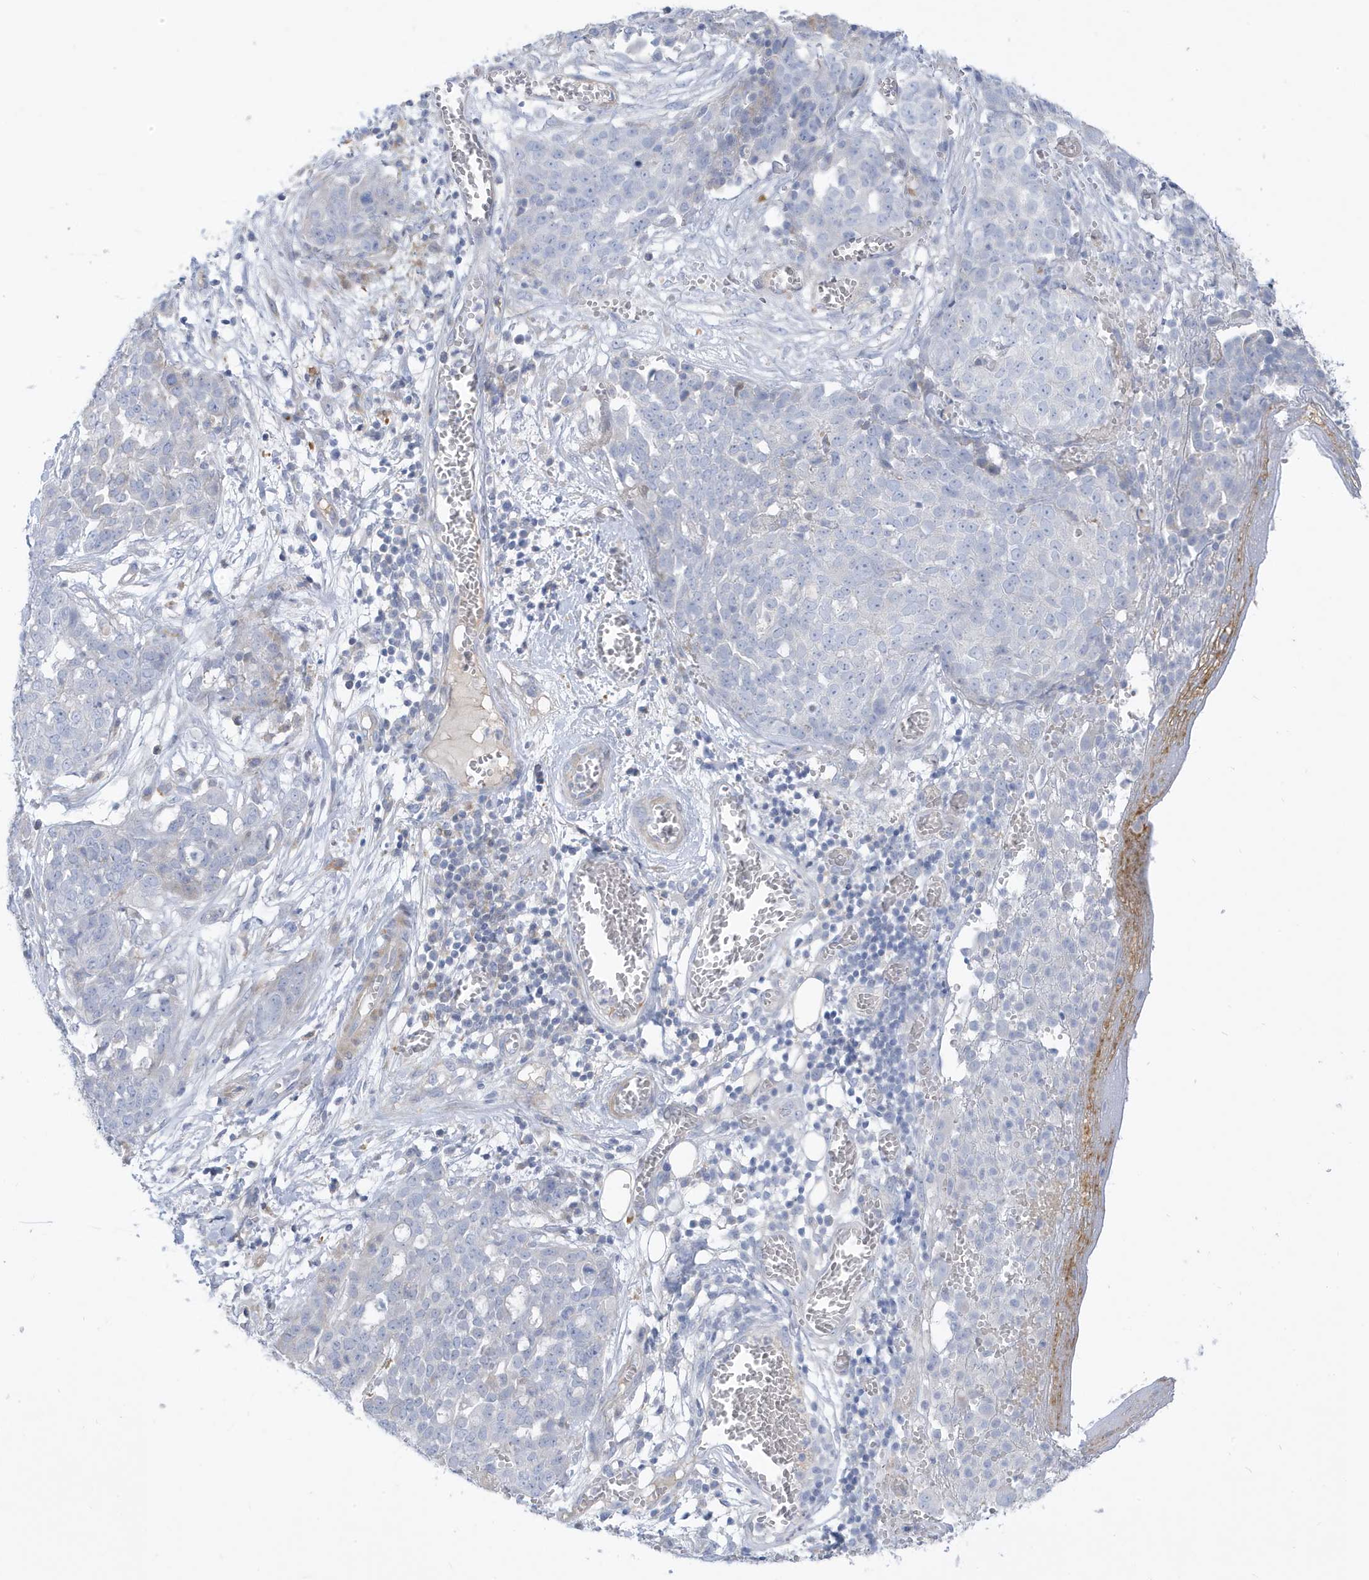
{"staining": {"intensity": "negative", "quantity": "none", "location": "none"}, "tissue": "ovarian cancer", "cell_type": "Tumor cells", "image_type": "cancer", "snomed": [{"axis": "morphology", "description": "Cystadenocarcinoma, serous, NOS"}, {"axis": "topography", "description": "Soft tissue"}, {"axis": "topography", "description": "Ovary"}], "caption": "The photomicrograph shows no significant staining in tumor cells of ovarian cancer.", "gene": "ATP13A5", "patient": {"sex": "female", "age": 57}}